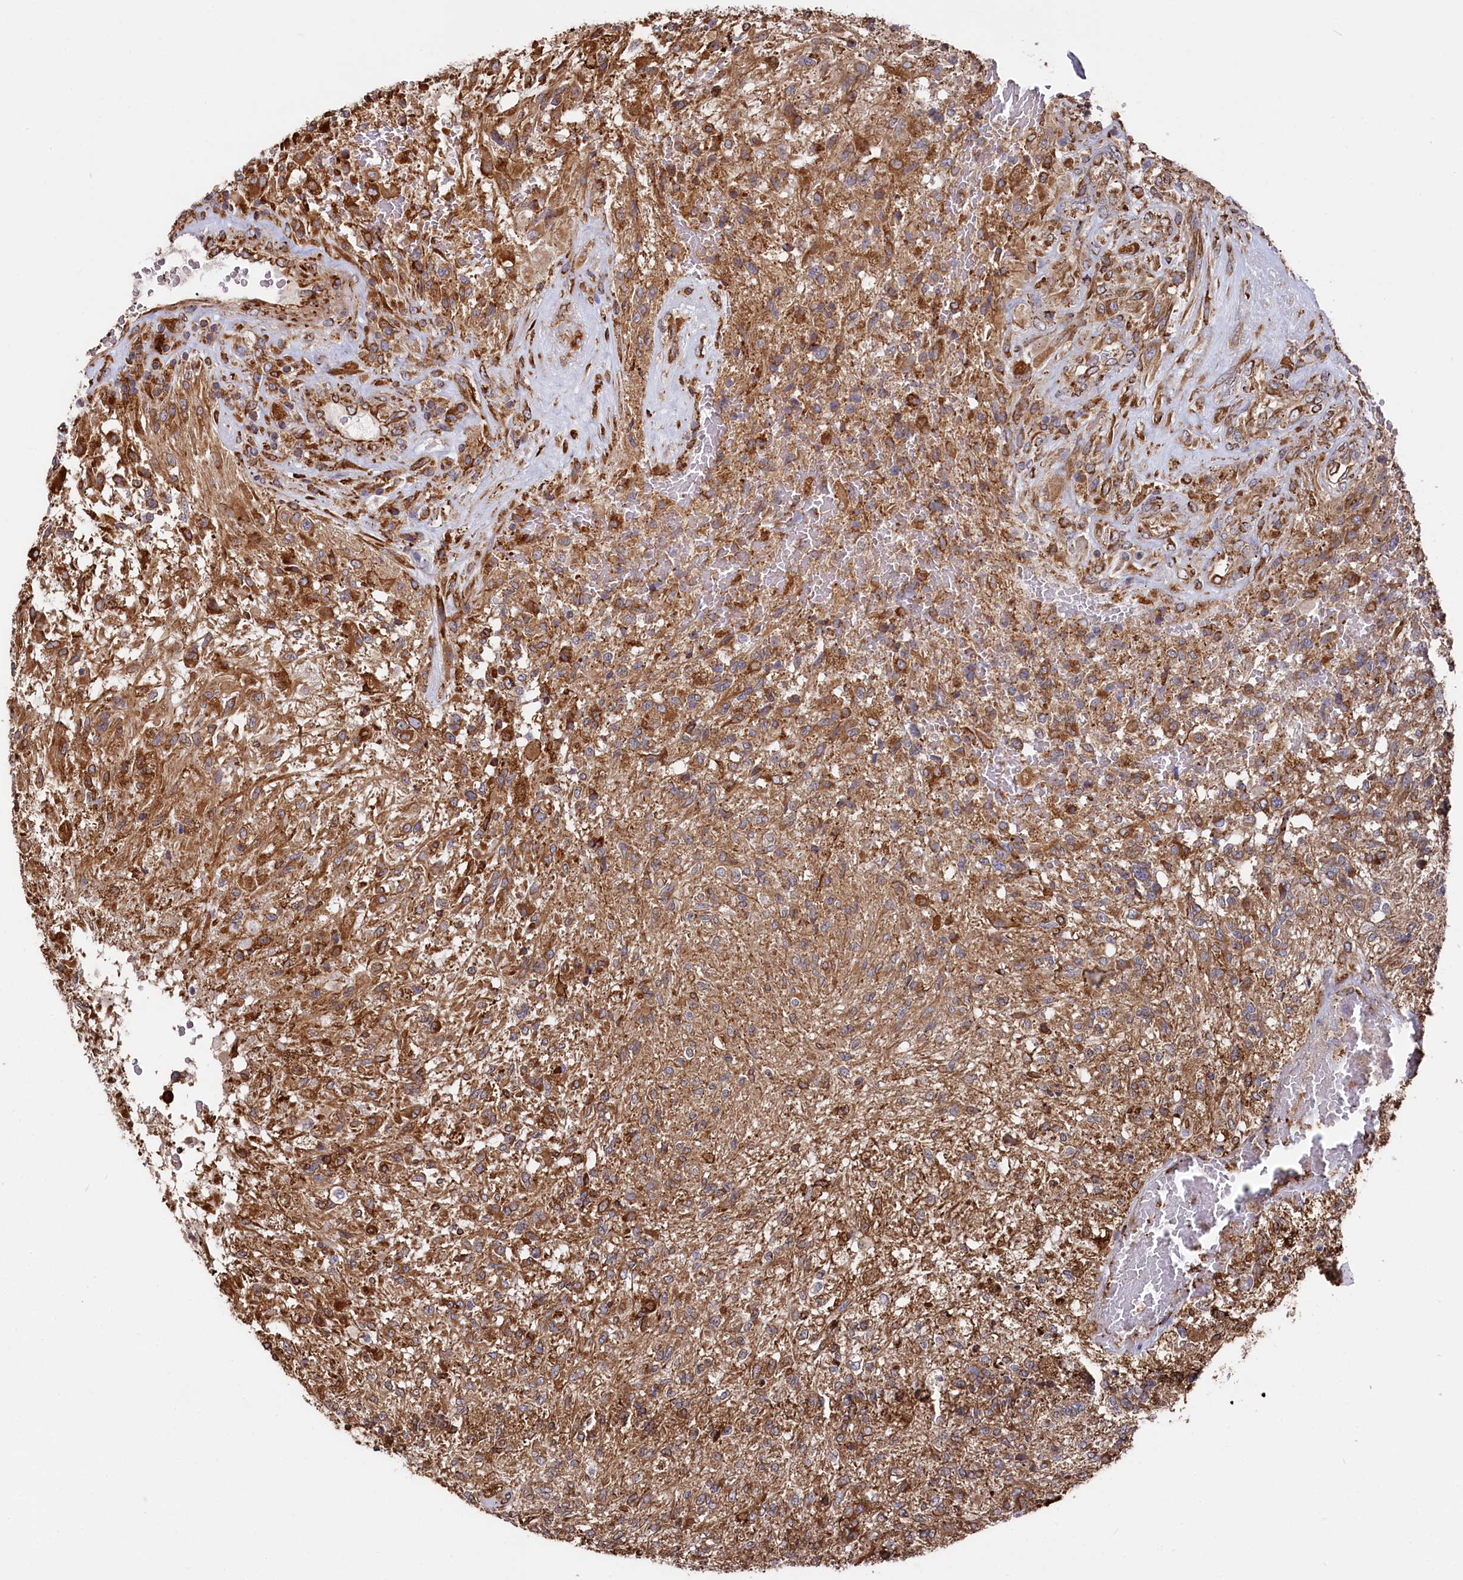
{"staining": {"intensity": "strong", "quantity": ">75%", "location": "cytoplasmic/membranous"}, "tissue": "glioma", "cell_type": "Tumor cells", "image_type": "cancer", "snomed": [{"axis": "morphology", "description": "Glioma, malignant, High grade"}, {"axis": "topography", "description": "Brain"}], "caption": "Glioma stained with a protein marker displays strong staining in tumor cells.", "gene": "NEURL1B", "patient": {"sex": "male", "age": 56}}